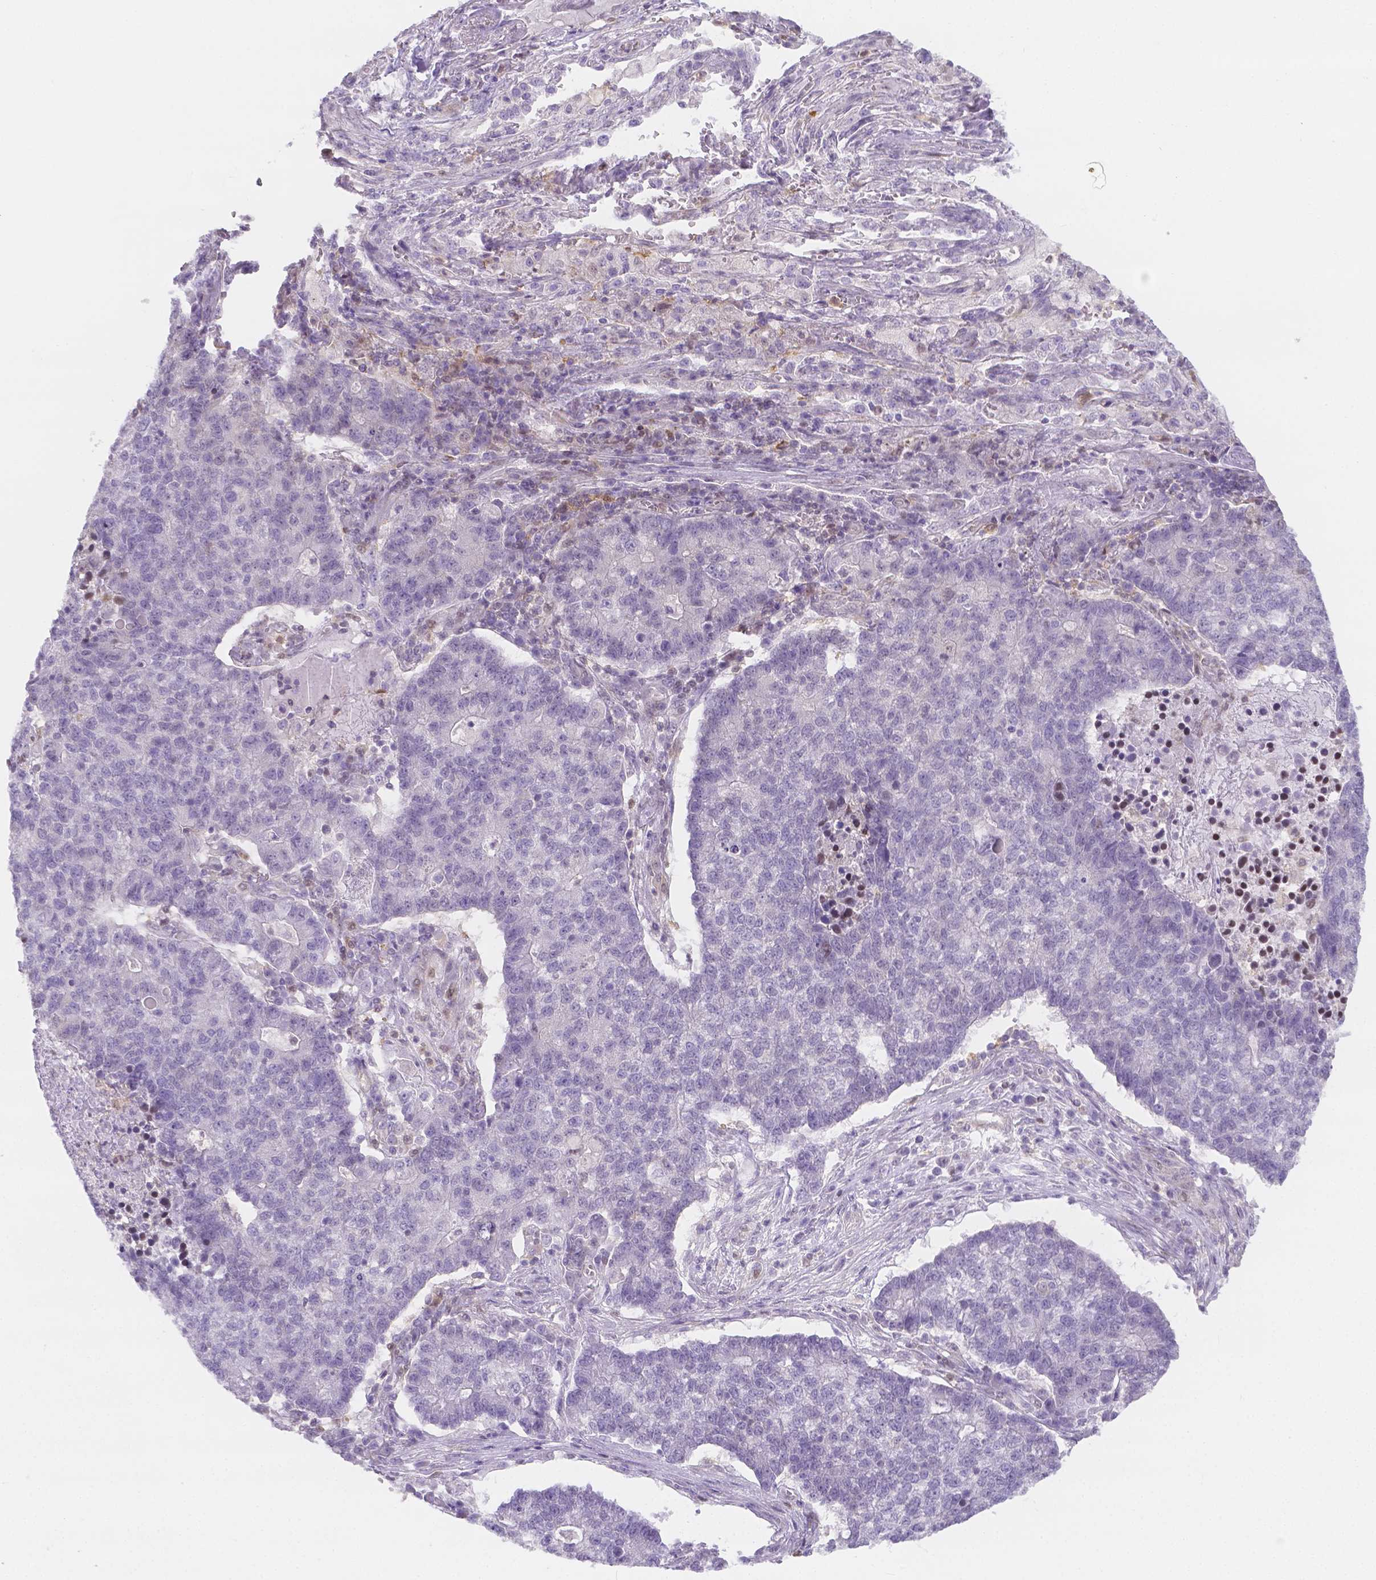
{"staining": {"intensity": "negative", "quantity": "none", "location": "none"}, "tissue": "lung cancer", "cell_type": "Tumor cells", "image_type": "cancer", "snomed": [{"axis": "morphology", "description": "Adenocarcinoma, NOS"}, {"axis": "topography", "description": "Lung"}], "caption": "This is an immunohistochemistry (IHC) histopathology image of adenocarcinoma (lung). There is no positivity in tumor cells.", "gene": "SGTB", "patient": {"sex": "male", "age": 57}}